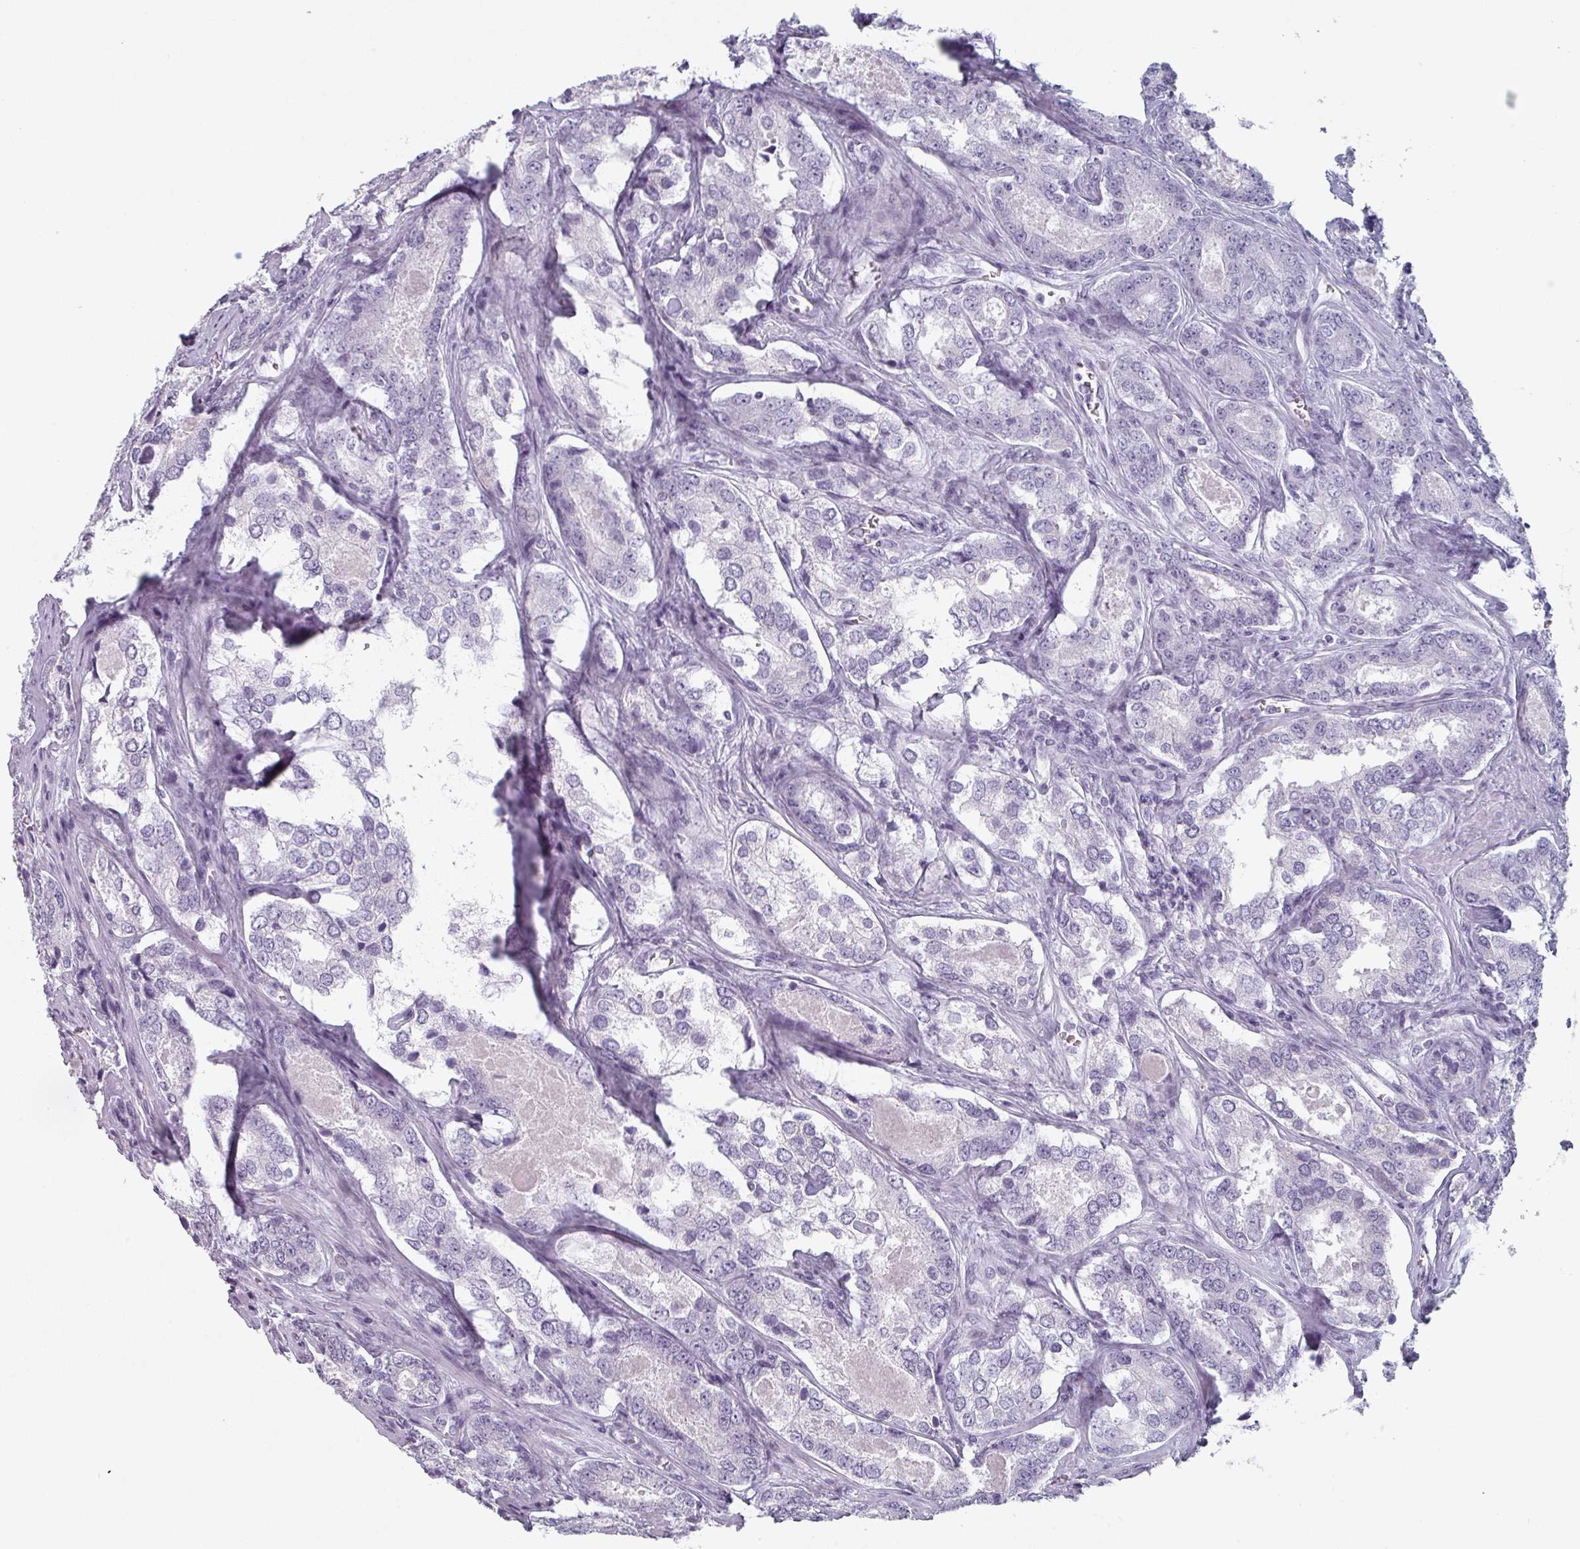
{"staining": {"intensity": "negative", "quantity": "none", "location": "none"}, "tissue": "prostate cancer", "cell_type": "Tumor cells", "image_type": "cancer", "snomed": [{"axis": "morphology", "description": "Adenocarcinoma, Low grade"}, {"axis": "topography", "description": "Prostate"}], "caption": "This micrograph is of adenocarcinoma (low-grade) (prostate) stained with immunohistochemistry (IHC) to label a protein in brown with the nuclei are counter-stained blue. There is no expression in tumor cells.", "gene": "SLC35G2", "patient": {"sex": "male", "age": 68}}